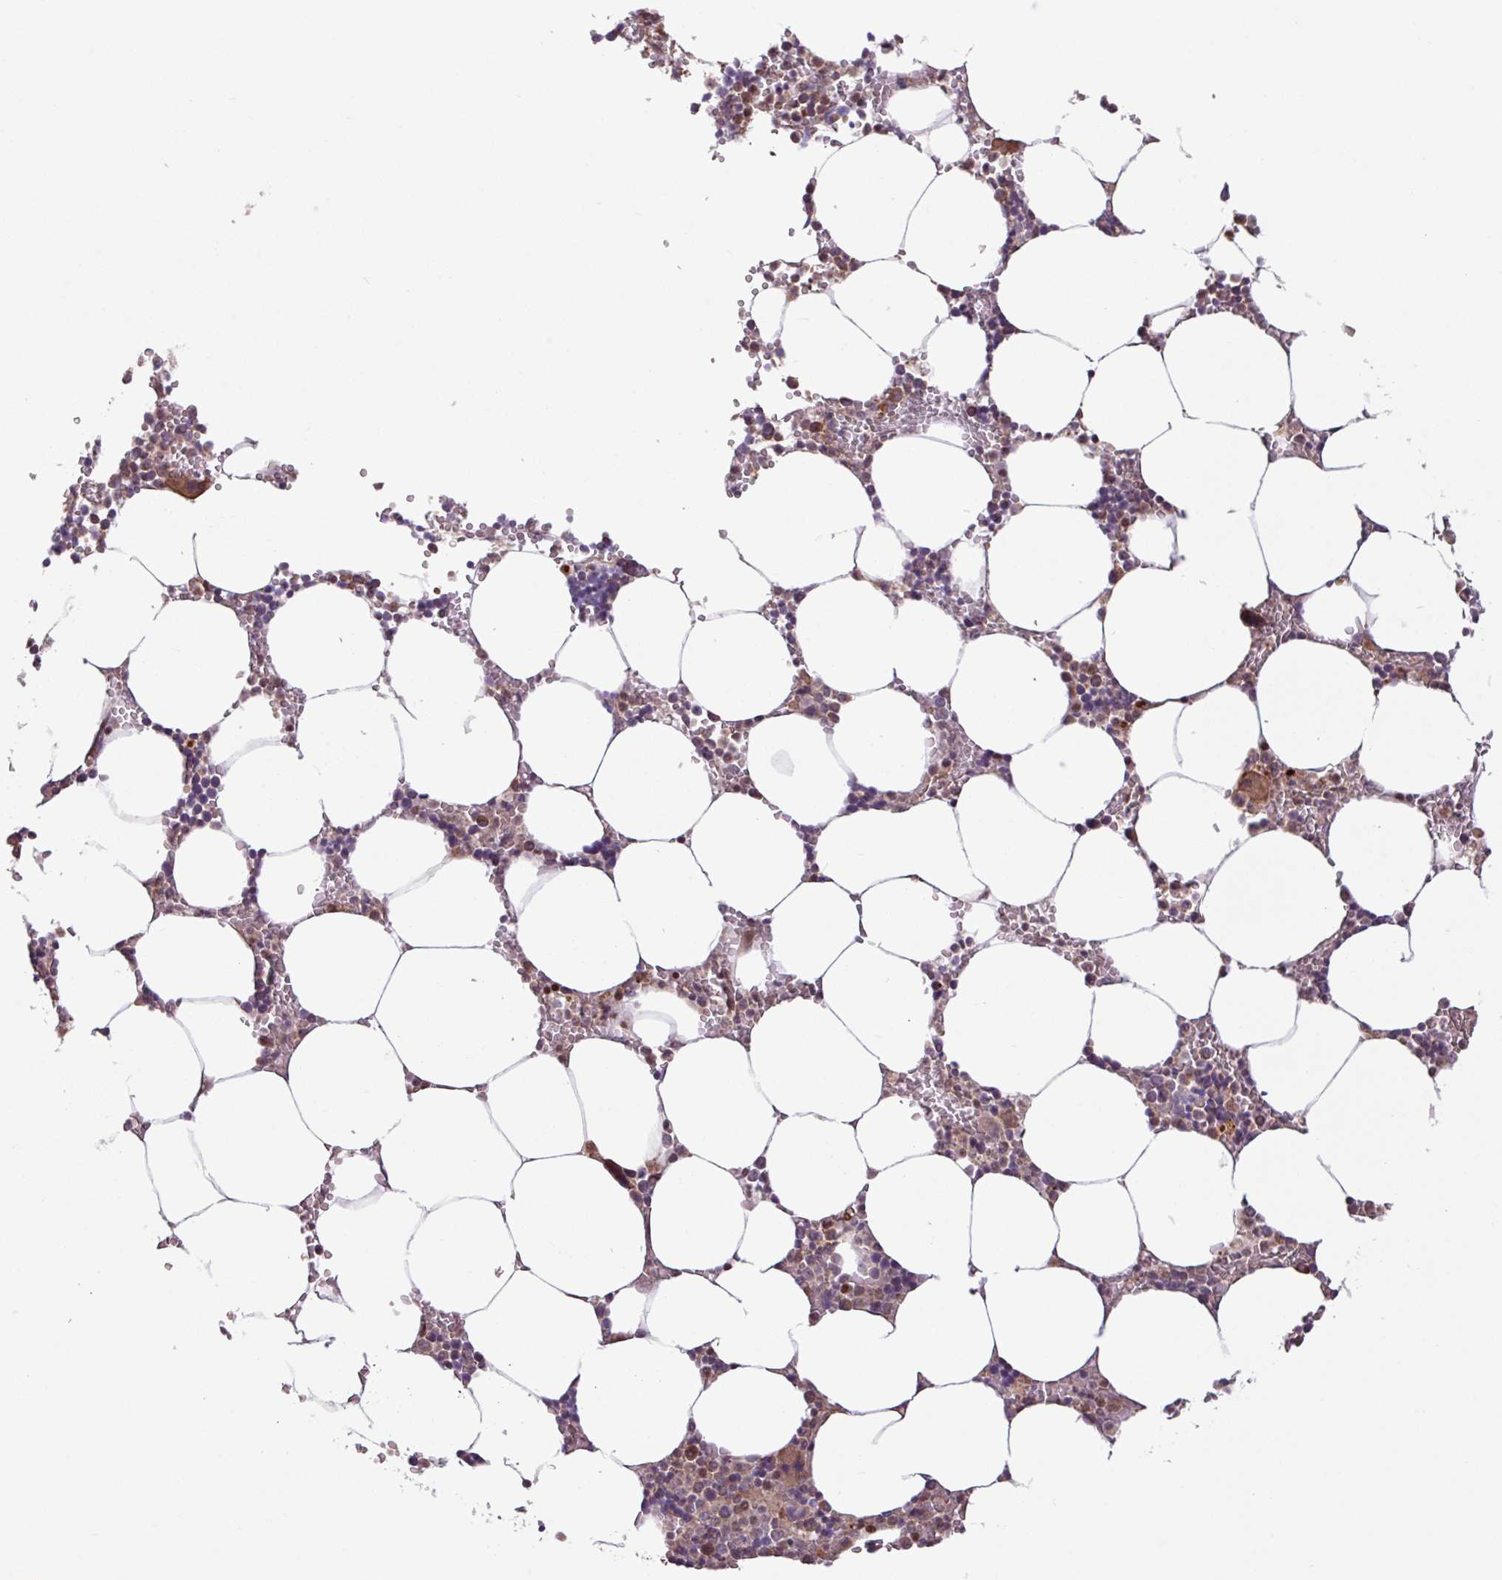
{"staining": {"intensity": "moderate", "quantity": "<25%", "location": "cytoplasmic/membranous,nuclear"}, "tissue": "bone marrow", "cell_type": "Hematopoietic cells", "image_type": "normal", "snomed": [{"axis": "morphology", "description": "Normal tissue, NOS"}, {"axis": "topography", "description": "Bone marrow"}], "caption": "This micrograph demonstrates IHC staining of unremarkable bone marrow, with low moderate cytoplasmic/membranous,nuclear positivity in about <25% of hematopoietic cells.", "gene": "PDPR", "patient": {"sex": "male", "age": 70}}